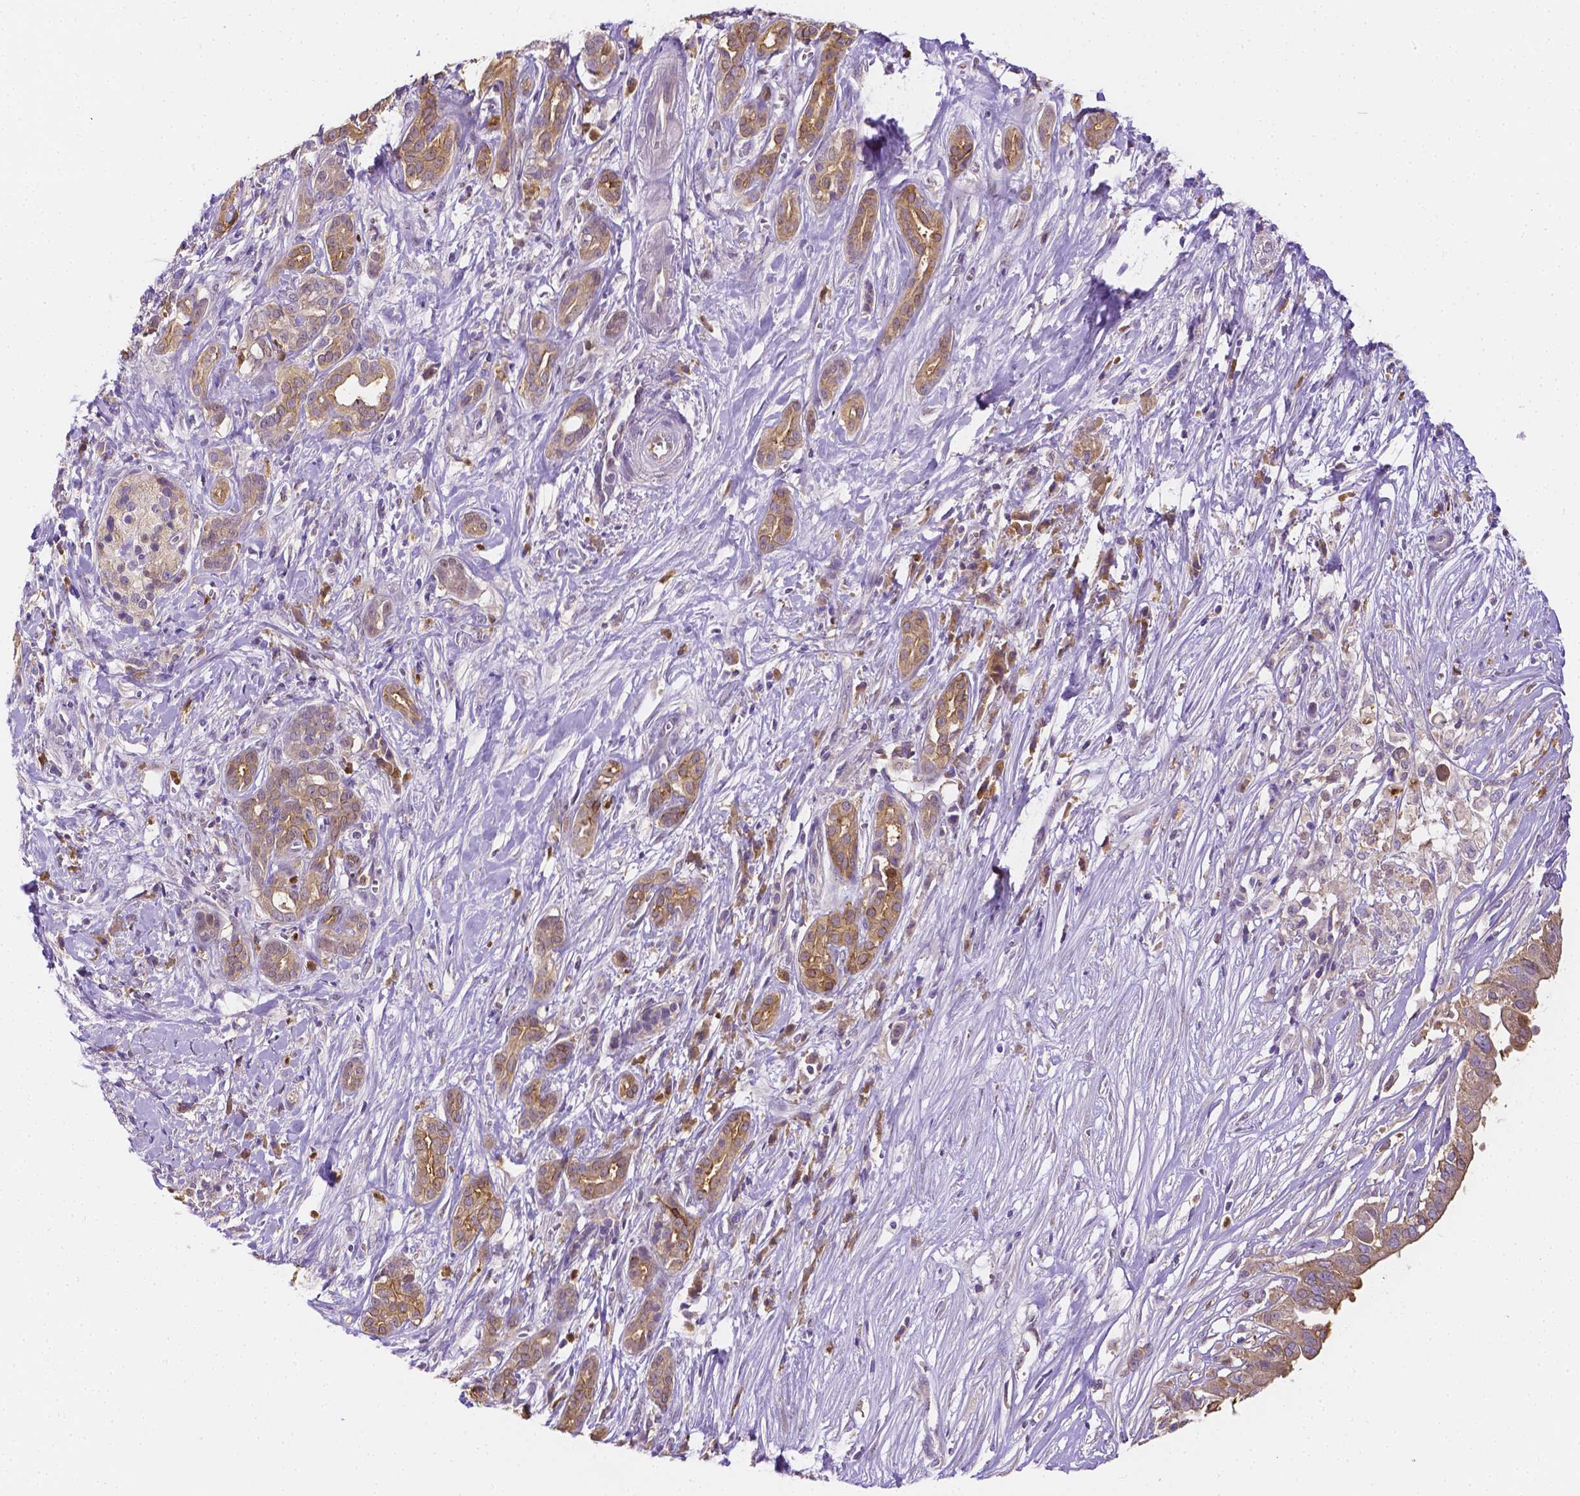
{"staining": {"intensity": "weak", "quantity": ">75%", "location": "cytoplasmic/membranous"}, "tissue": "pancreatic cancer", "cell_type": "Tumor cells", "image_type": "cancer", "snomed": [{"axis": "morphology", "description": "Adenocarcinoma, NOS"}, {"axis": "topography", "description": "Pancreas"}], "caption": "A brown stain shows weak cytoplasmic/membranous staining of a protein in pancreatic adenocarcinoma tumor cells.", "gene": "ZNRD2", "patient": {"sex": "male", "age": 61}}